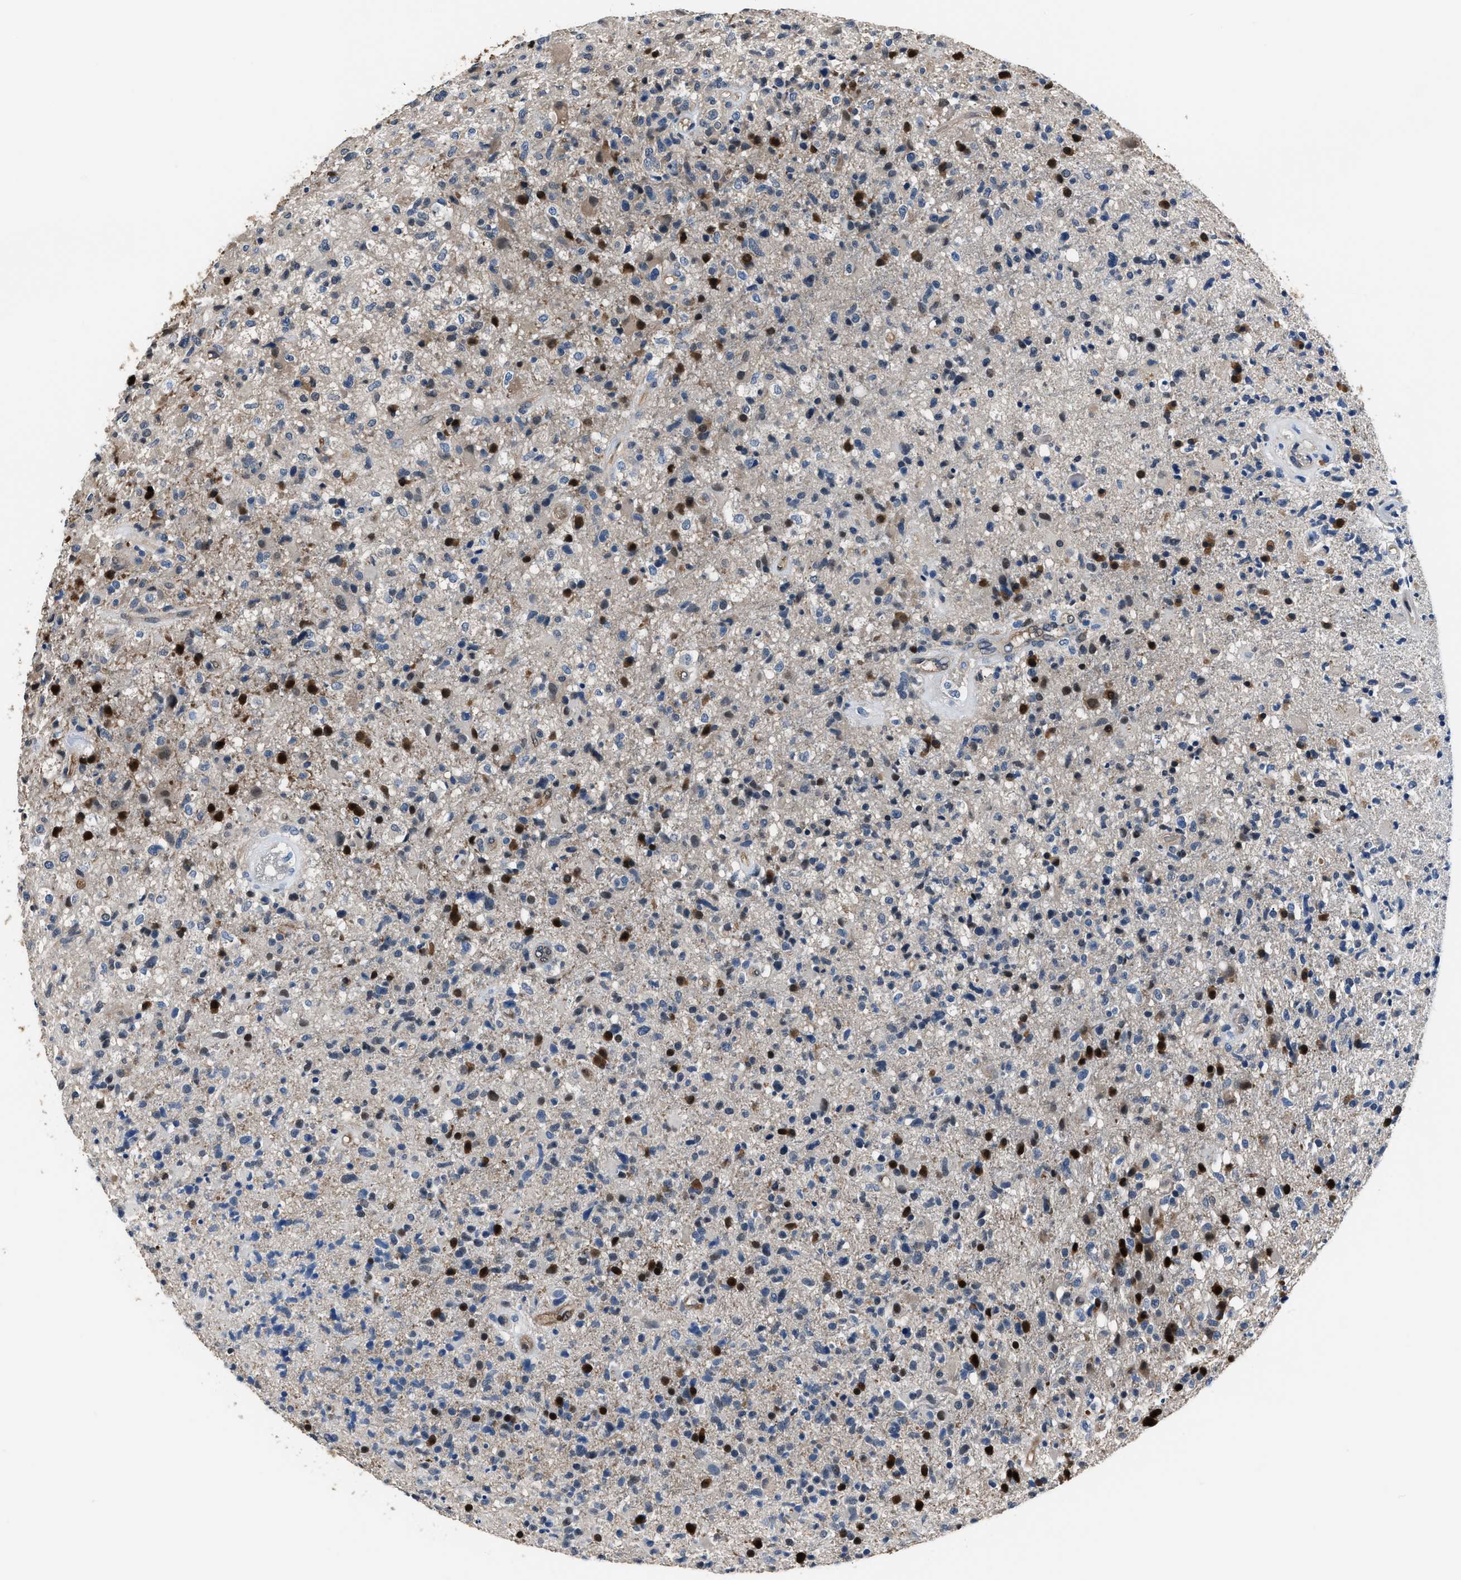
{"staining": {"intensity": "strong", "quantity": "25%-75%", "location": "nuclear"}, "tissue": "glioma", "cell_type": "Tumor cells", "image_type": "cancer", "snomed": [{"axis": "morphology", "description": "Glioma, malignant, High grade"}, {"axis": "topography", "description": "Brain"}], "caption": "A high-resolution histopathology image shows immunohistochemistry staining of glioma, which exhibits strong nuclear staining in approximately 25%-75% of tumor cells. (DAB IHC, brown staining for protein, blue staining for nuclei).", "gene": "PPA1", "patient": {"sex": "male", "age": 72}}